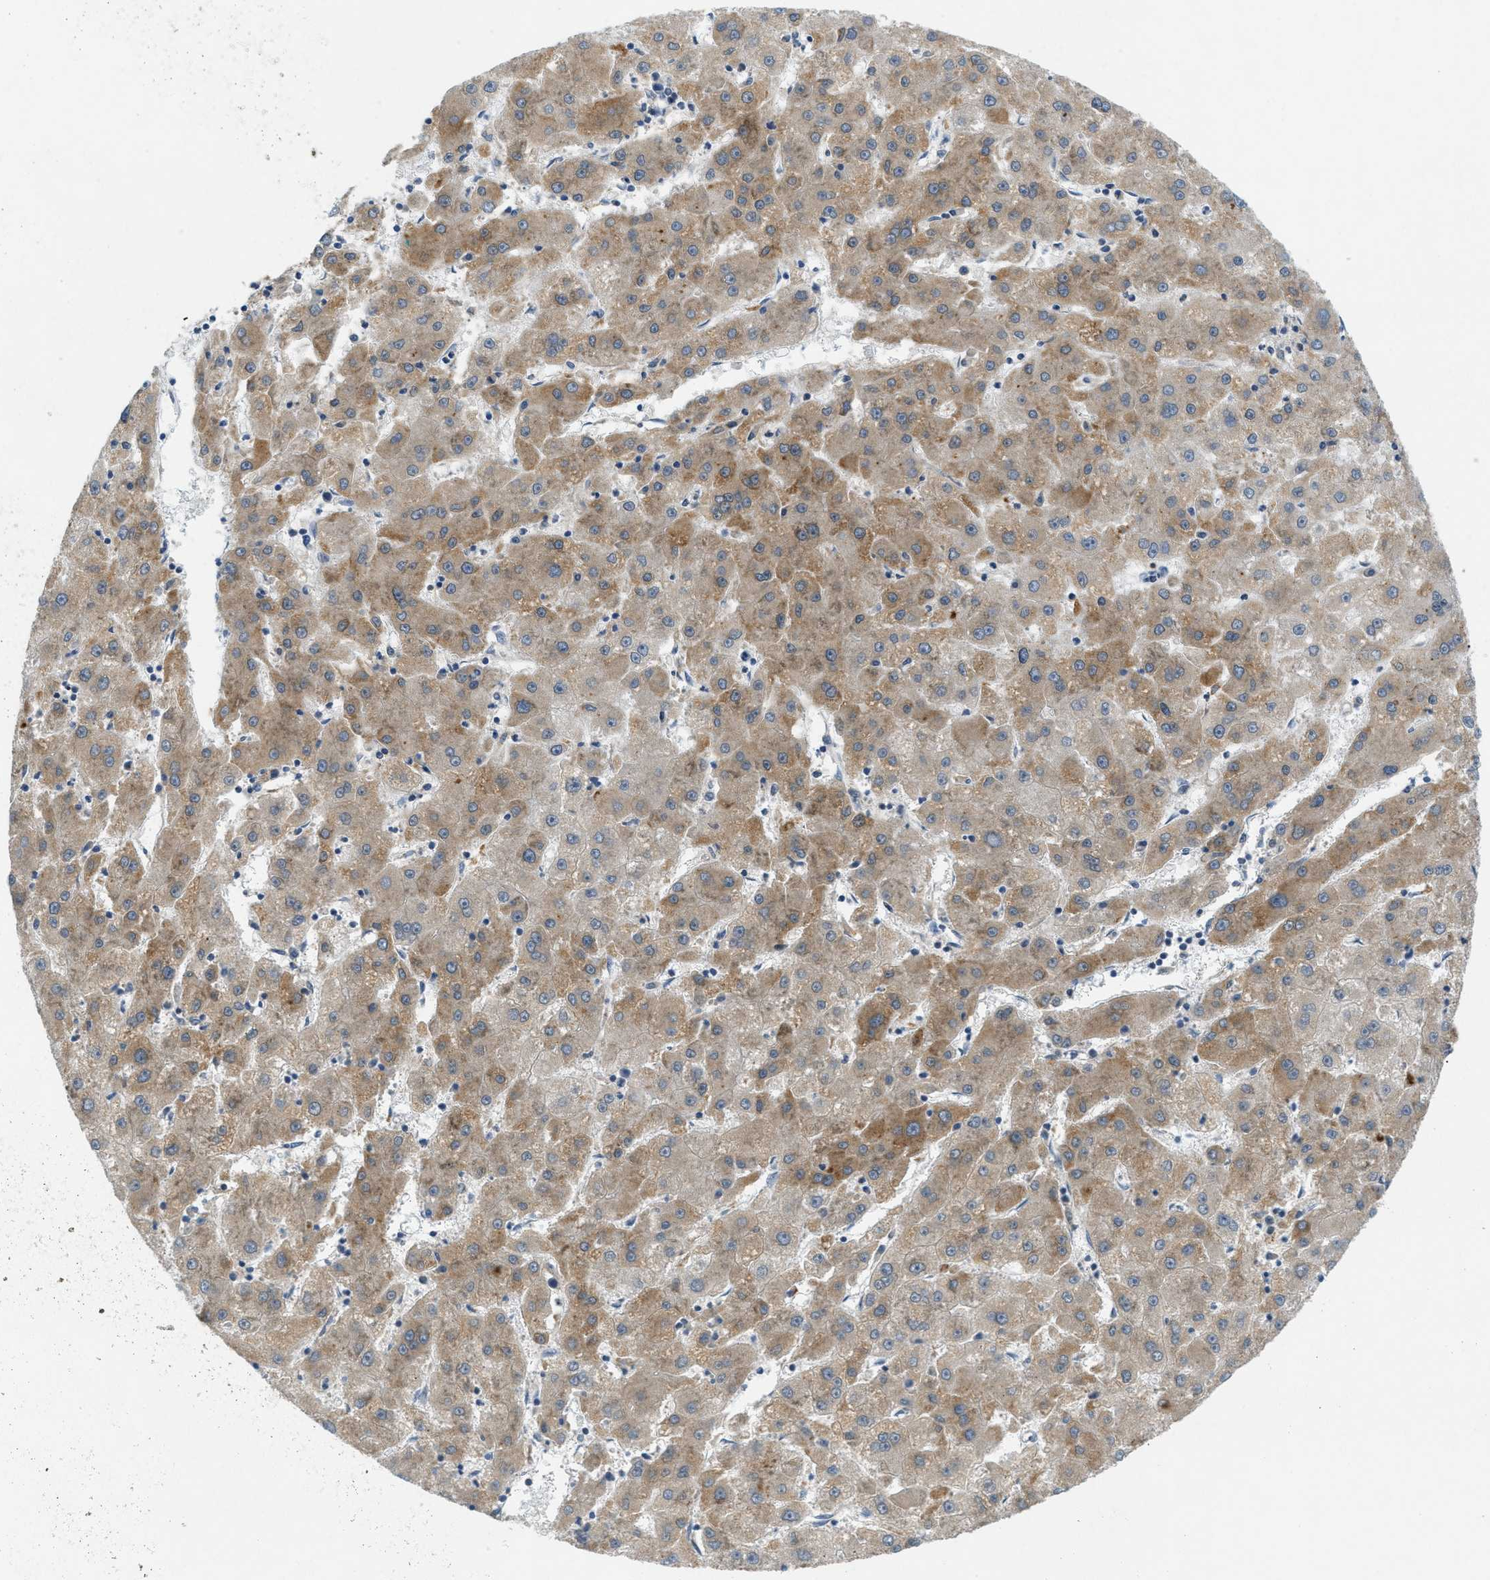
{"staining": {"intensity": "moderate", "quantity": ">75%", "location": "cytoplasmic/membranous"}, "tissue": "liver cancer", "cell_type": "Tumor cells", "image_type": "cancer", "snomed": [{"axis": "morphology", "description": "Carcinoma, Hepatocellular, NOS"}, {"axis": "topography", "description": "Liver"}], "caption": "Moderate cytoplasmic/membranous positivity for a protein is seen in about >75% of tumor cells of liver hepatocellular carcinoma using IHC.", "gene": "SIGMAR1", "patient": {"sex": "male", "age": 72}}